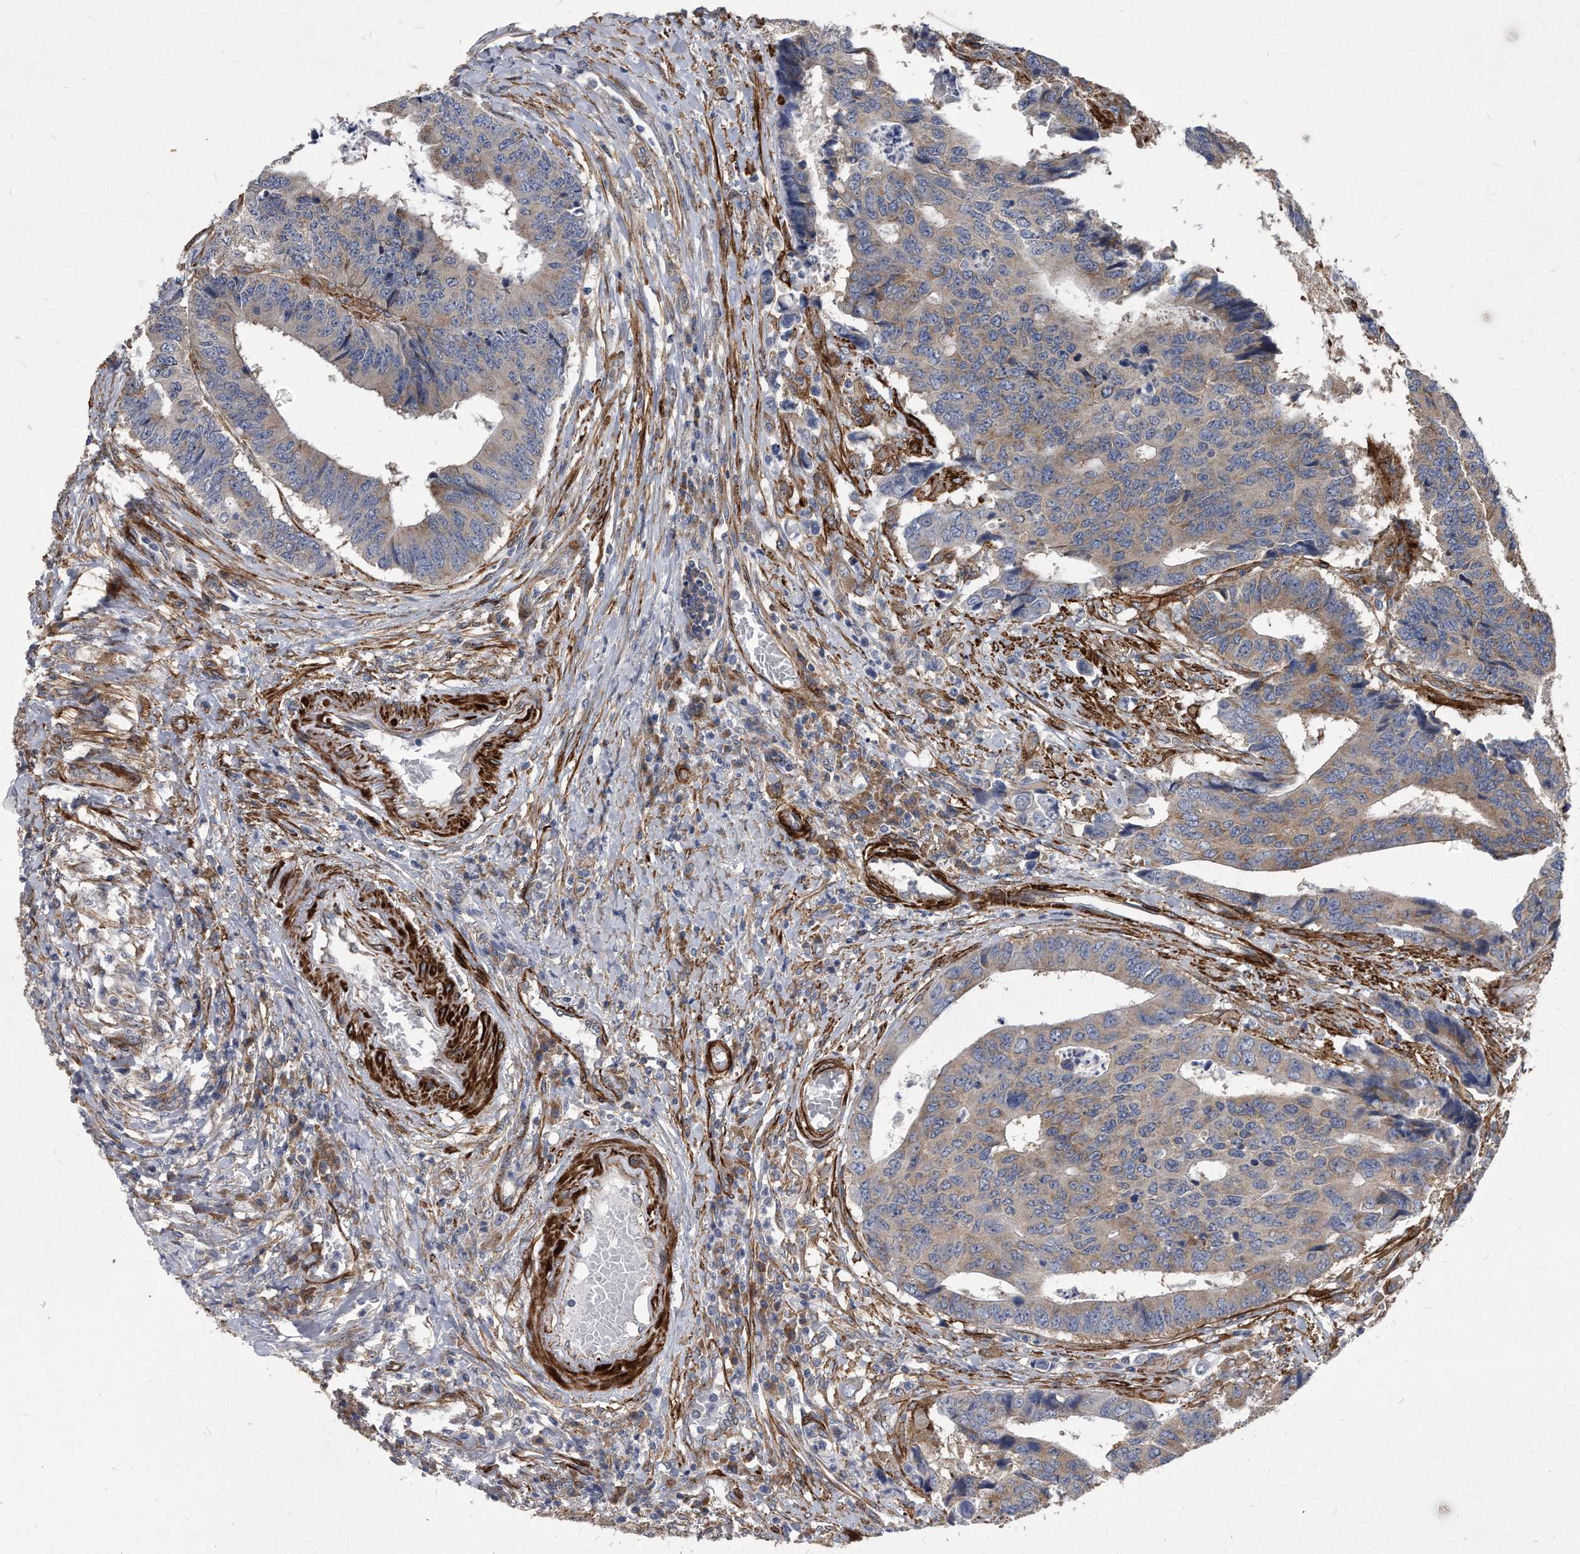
{"staining": {"intensity": "weak", "quantity": ">75%", "location": "cytoplasmic/membranous"}, "tissue": "colorectal cancer", "cell_type": "Tumor cells", "image_type": "cancer", "snomed": [{"axis": "morphology", "description": "Adenocarcinoma, NOS"}, {"axis": "topography", "description": "Rectum"}], "caption": "IHC histopathology image of neoplastic tissue: human colorectal cancer stained using immunohistochemistry (IHC) demonstrates low levels of weak protein expression localized specifically in the cytoplasmic/membranous of tumor cells, appearing as a cytoplasmic/membranous brown color.", "gene": "EIF2B4", "patient": {"sex": "male", "age": 84}}